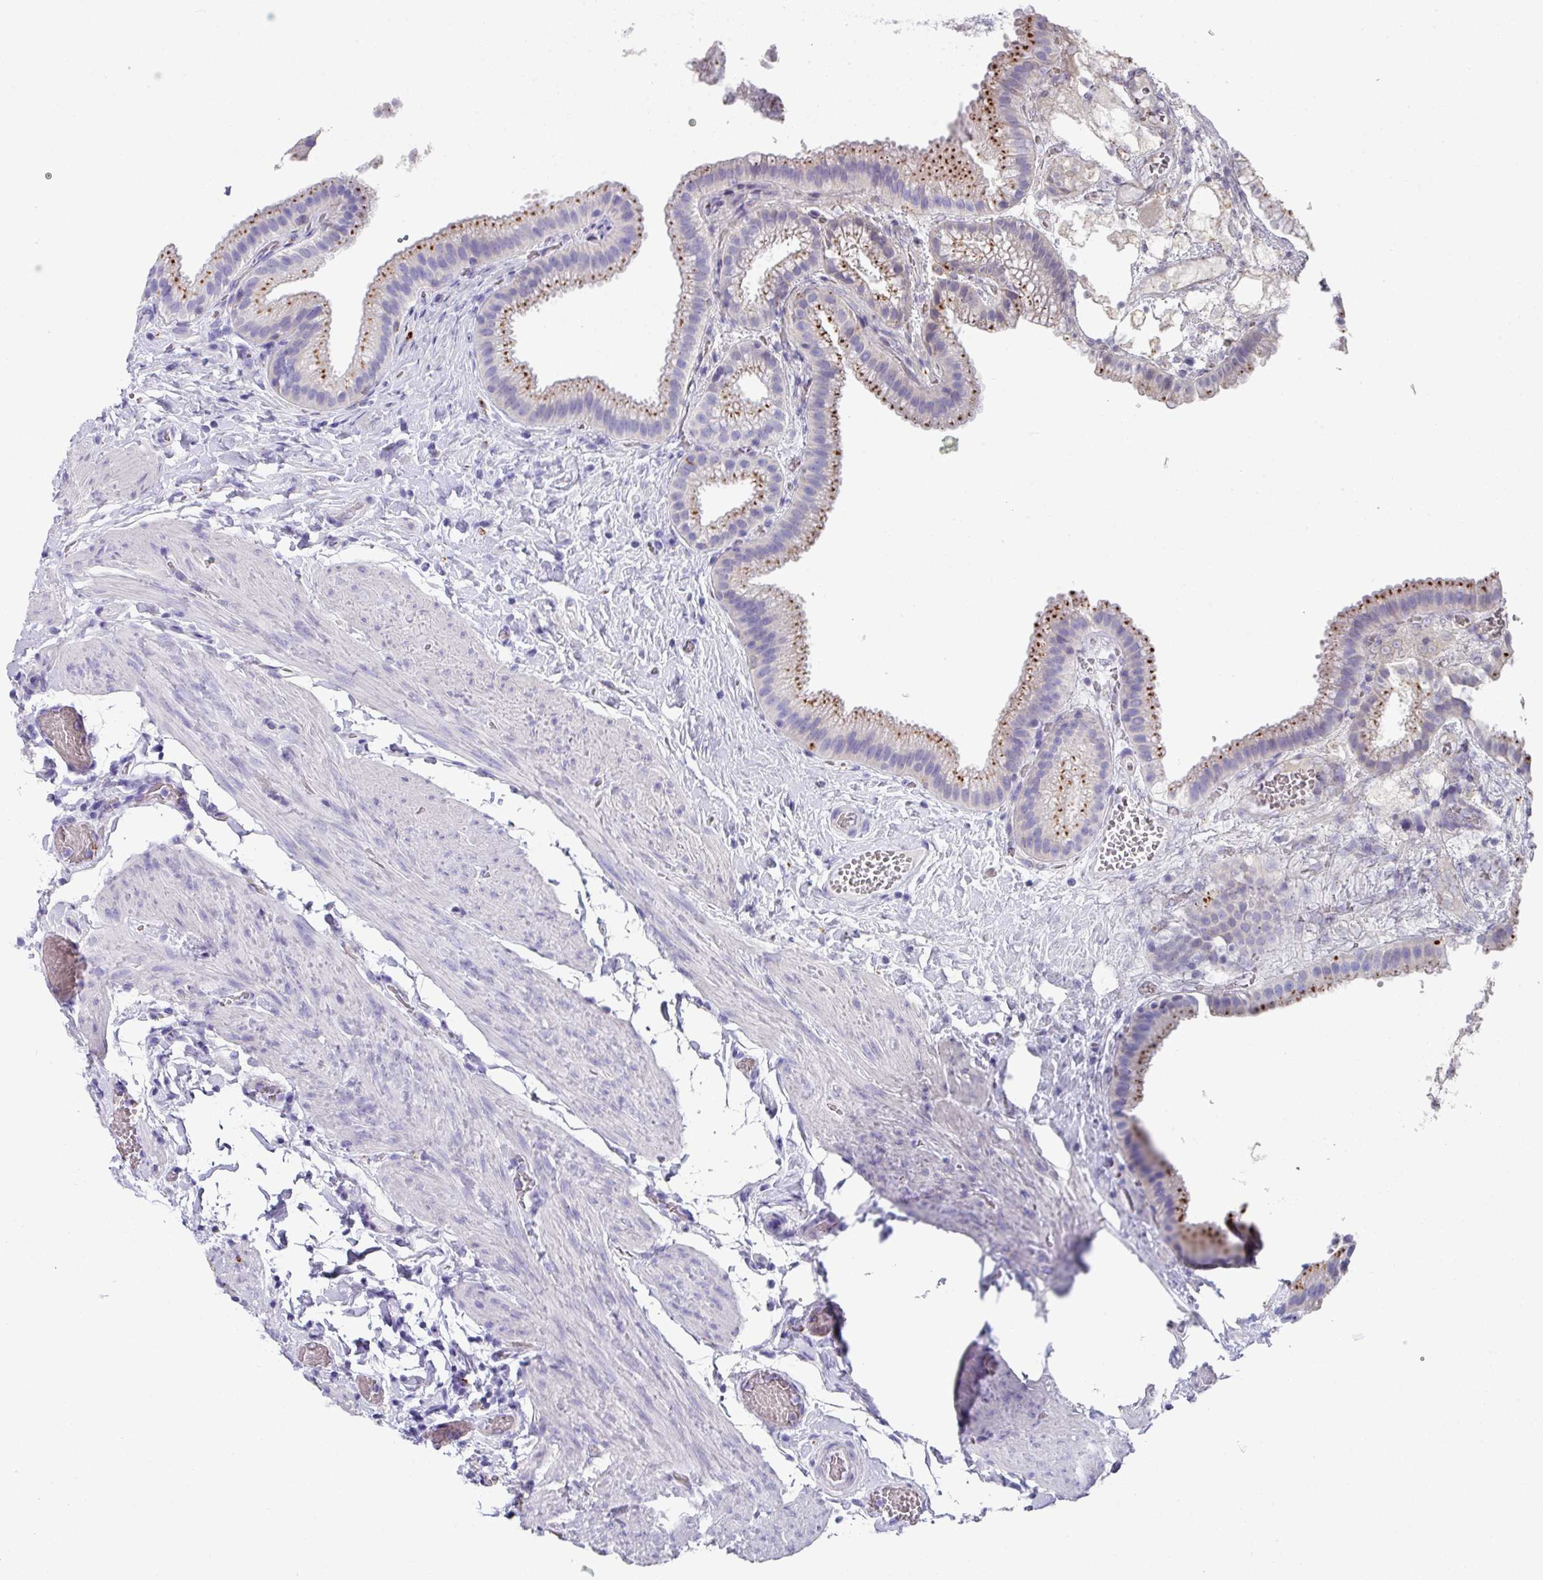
{"staining": {"intensity": "moderate", "quantity": "25%-75%", "location": "cytoplasmic/membranous"}, "tissue": "gallbladder", "cell_type": "Glandular cells", "image_type": "normal", "snomed": [{"axis": "morphology", "description": "Normal tissue, NOS"}, {"axis": "topography", "description": "Gallbladder"}], "caption": "Protein expression by IHC shows moderate cytoplasmic/membranous staining in approximately 25%-75% of glandular cells in unremarkable gallbladder.", "gene": "CPVL", "patient": {"sex": "female", "age": 63}}